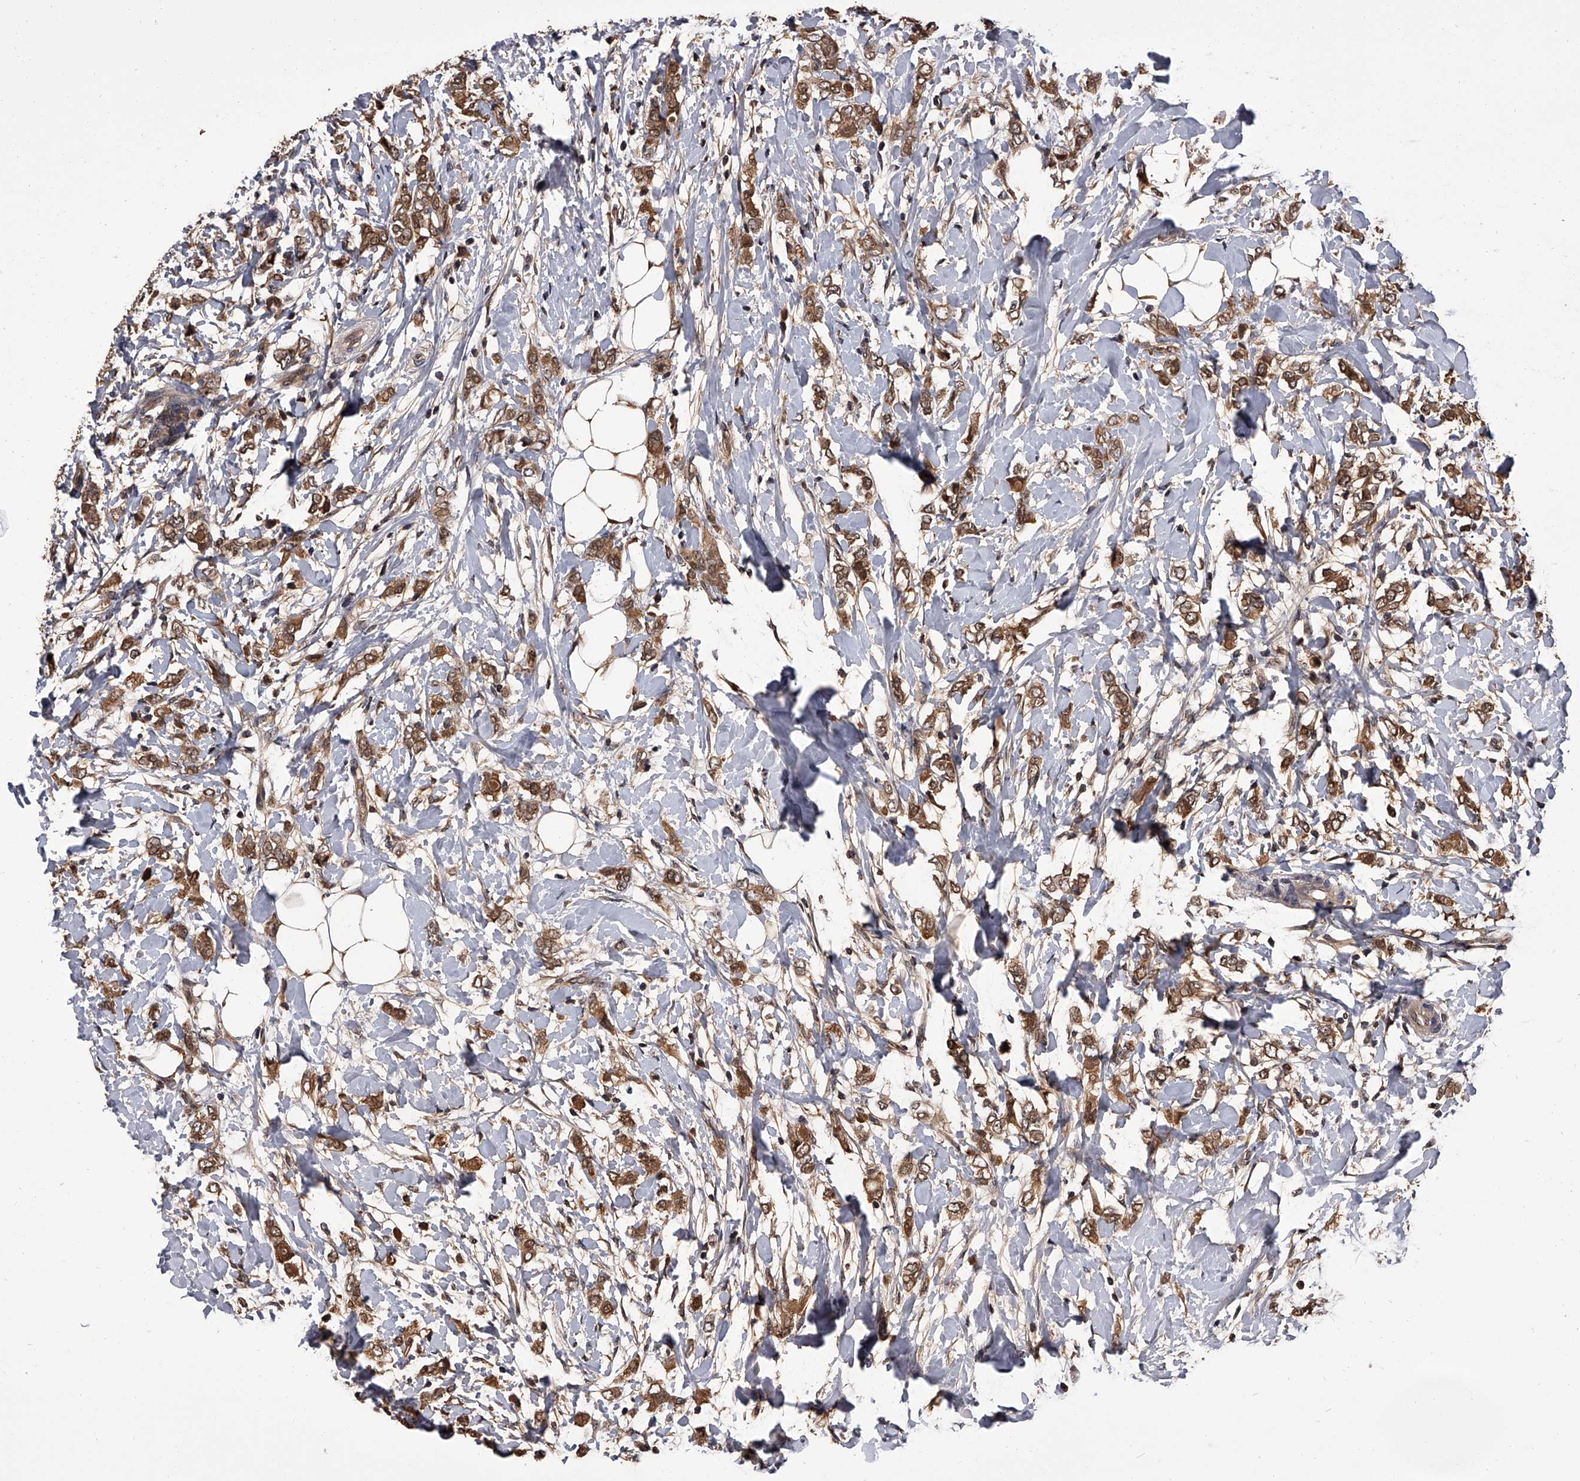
{"staining": {"intensity": "moderate", "quantity": ">75%", "location": "cytoplasmic/membranous,nuclear"}, "tissue": "breast cancer", "cell_type": "Tumor cells", "image_type": "cancer", "snomed": [{"axis": "morphology", "description": "Normal tissue, NOS"}, {"axis": "morphology", "description": "Lobular carcinoma"}, {"axis": "topography", "description": "Breast"}], "caption": "Protein analysis of breast lobular carcinoma tissue reveals moderate cytoplasmic/membranous and nuclear expression in approximately >75% of tumor cells.", "gene": "SLC18B1", "patient": {"sex": "female", "age": 47}}